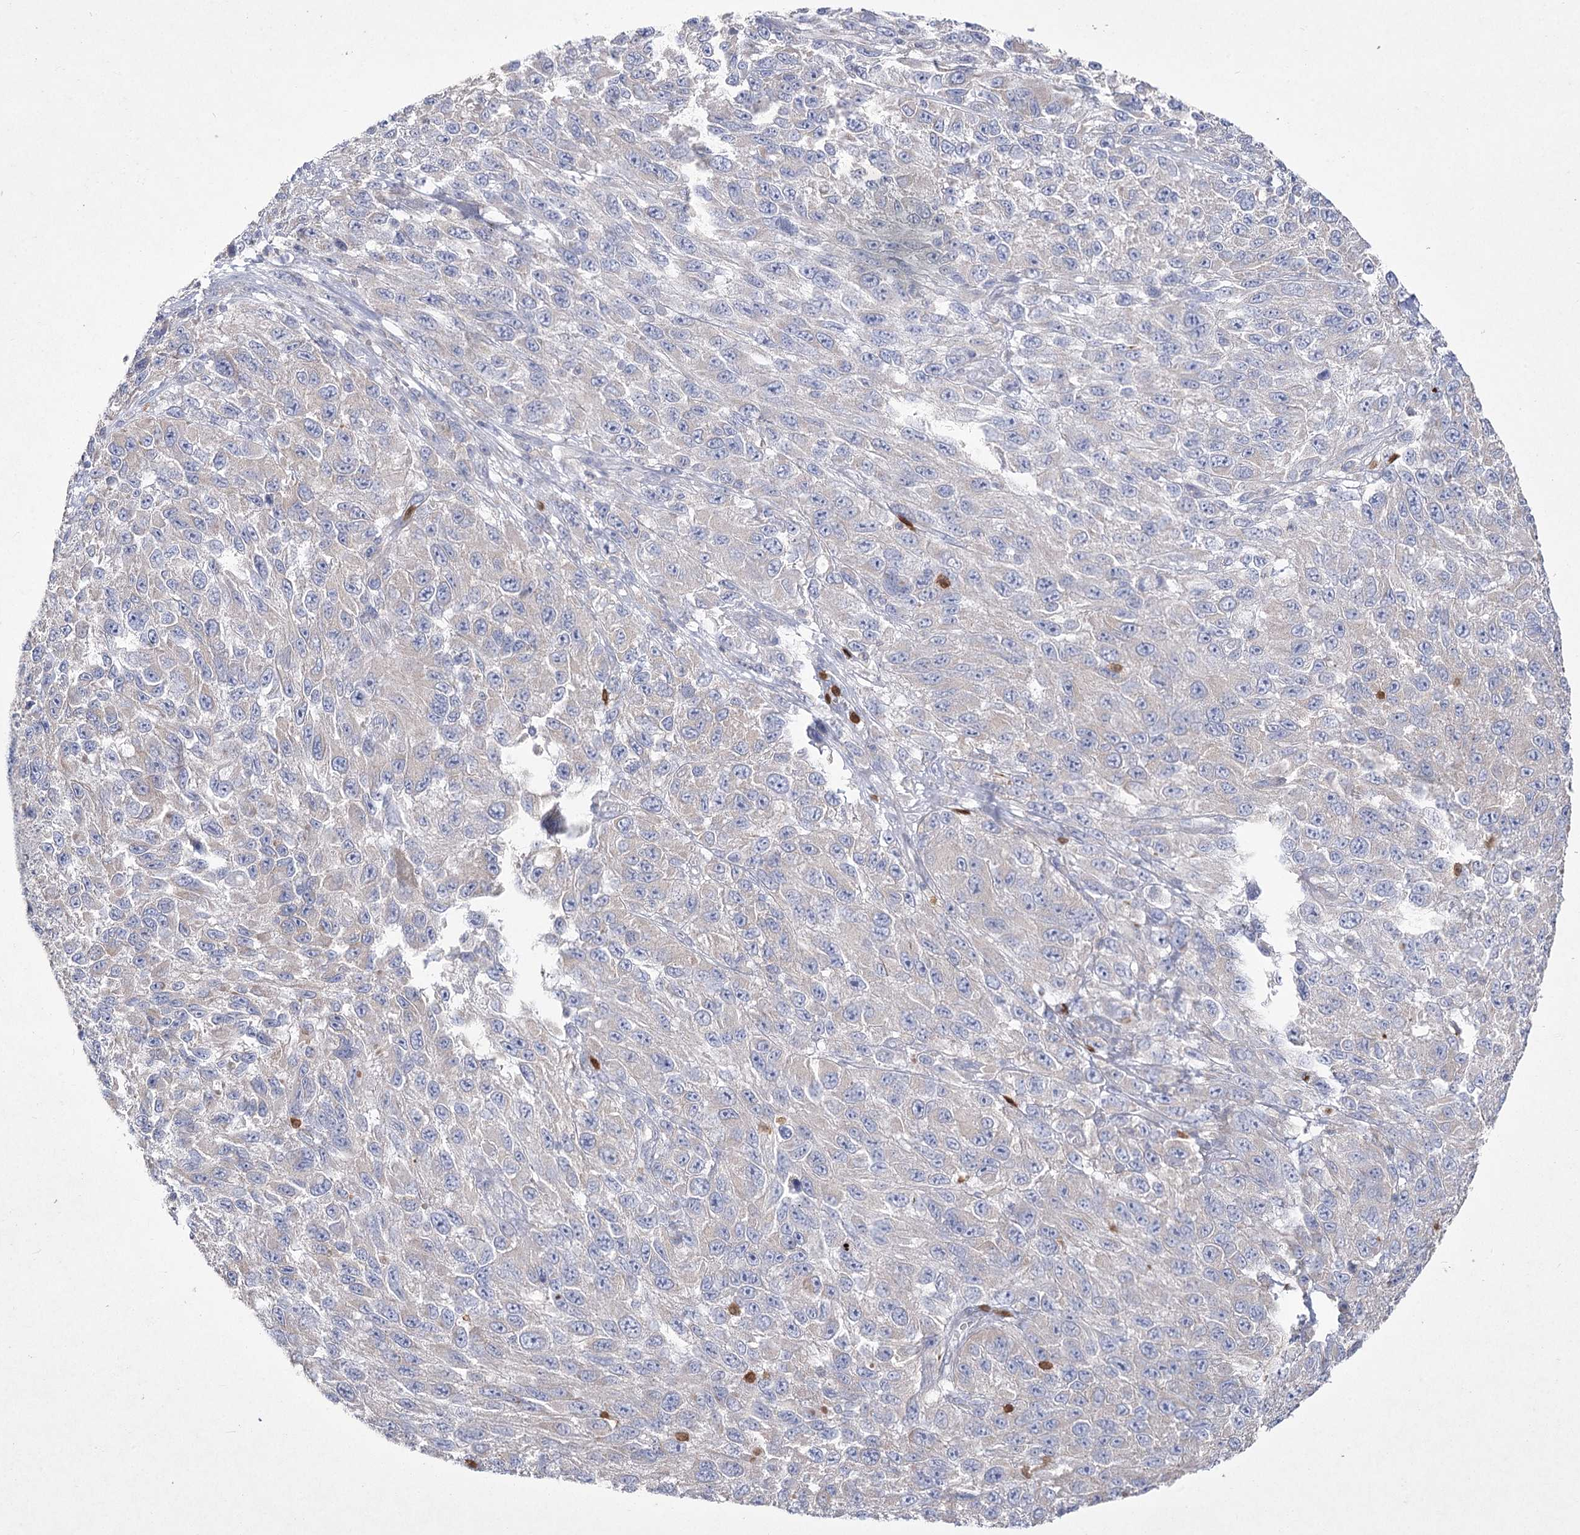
{"staining": {"intensity": "negative", "quantity": "none", "location": "none"}, "tissue": "melanoma", "cell_type": "Tumor cells", "image_type": "cancer", "snomed": [{"axis": "morphology", "description": "Normal tissue, NOS"}, {"axis": "morphology", "description": "Malignant melanoma, NOS"}, {"axis": "topography", "description": "Skin"}], "caption": "Melanoma was stained to show a protein in brown. There is no significant staining in tumor cells.", "gene": "NIPAL4", "patient": {"sex": "female", "age": 96}}